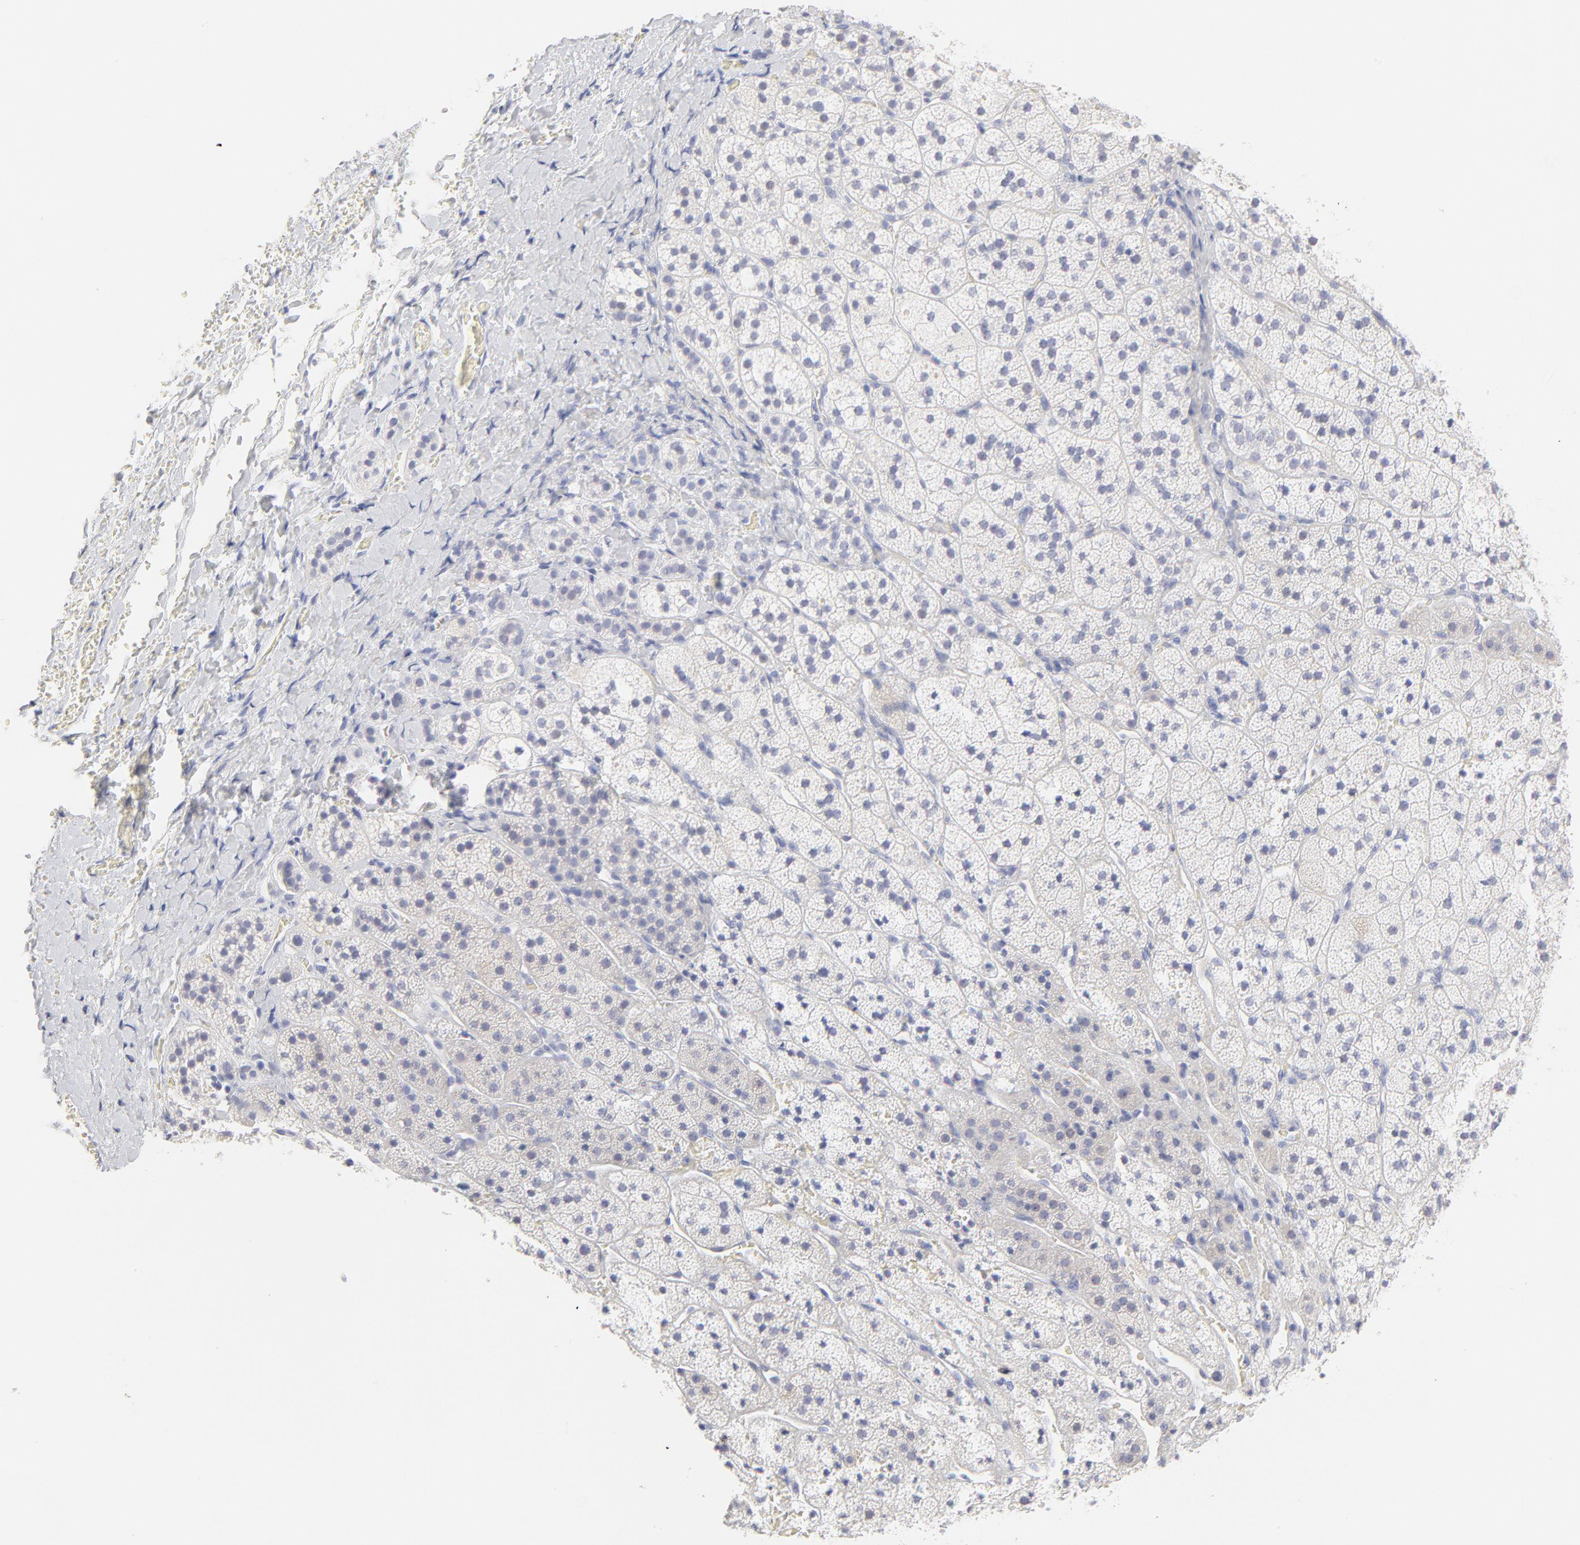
{"staining": {"intensity": "negative", "quantity": "none", "location": "none"}, "tissue": "adrenal gland", "cell_type": "Glandular cells", "image_type": "normal", "snomed": [{"axis": "morphology", "description": "Normal tissue, NOS"}, {"axis": "topography", "description": "Adrenal gland"}], "caption": "Adrenal gland stained for a protein using immunohistochemistry (IHC) reveals no staining glandular cells.", "gene": "ELF3", "patient": {"sex": "female", "age": 44}}